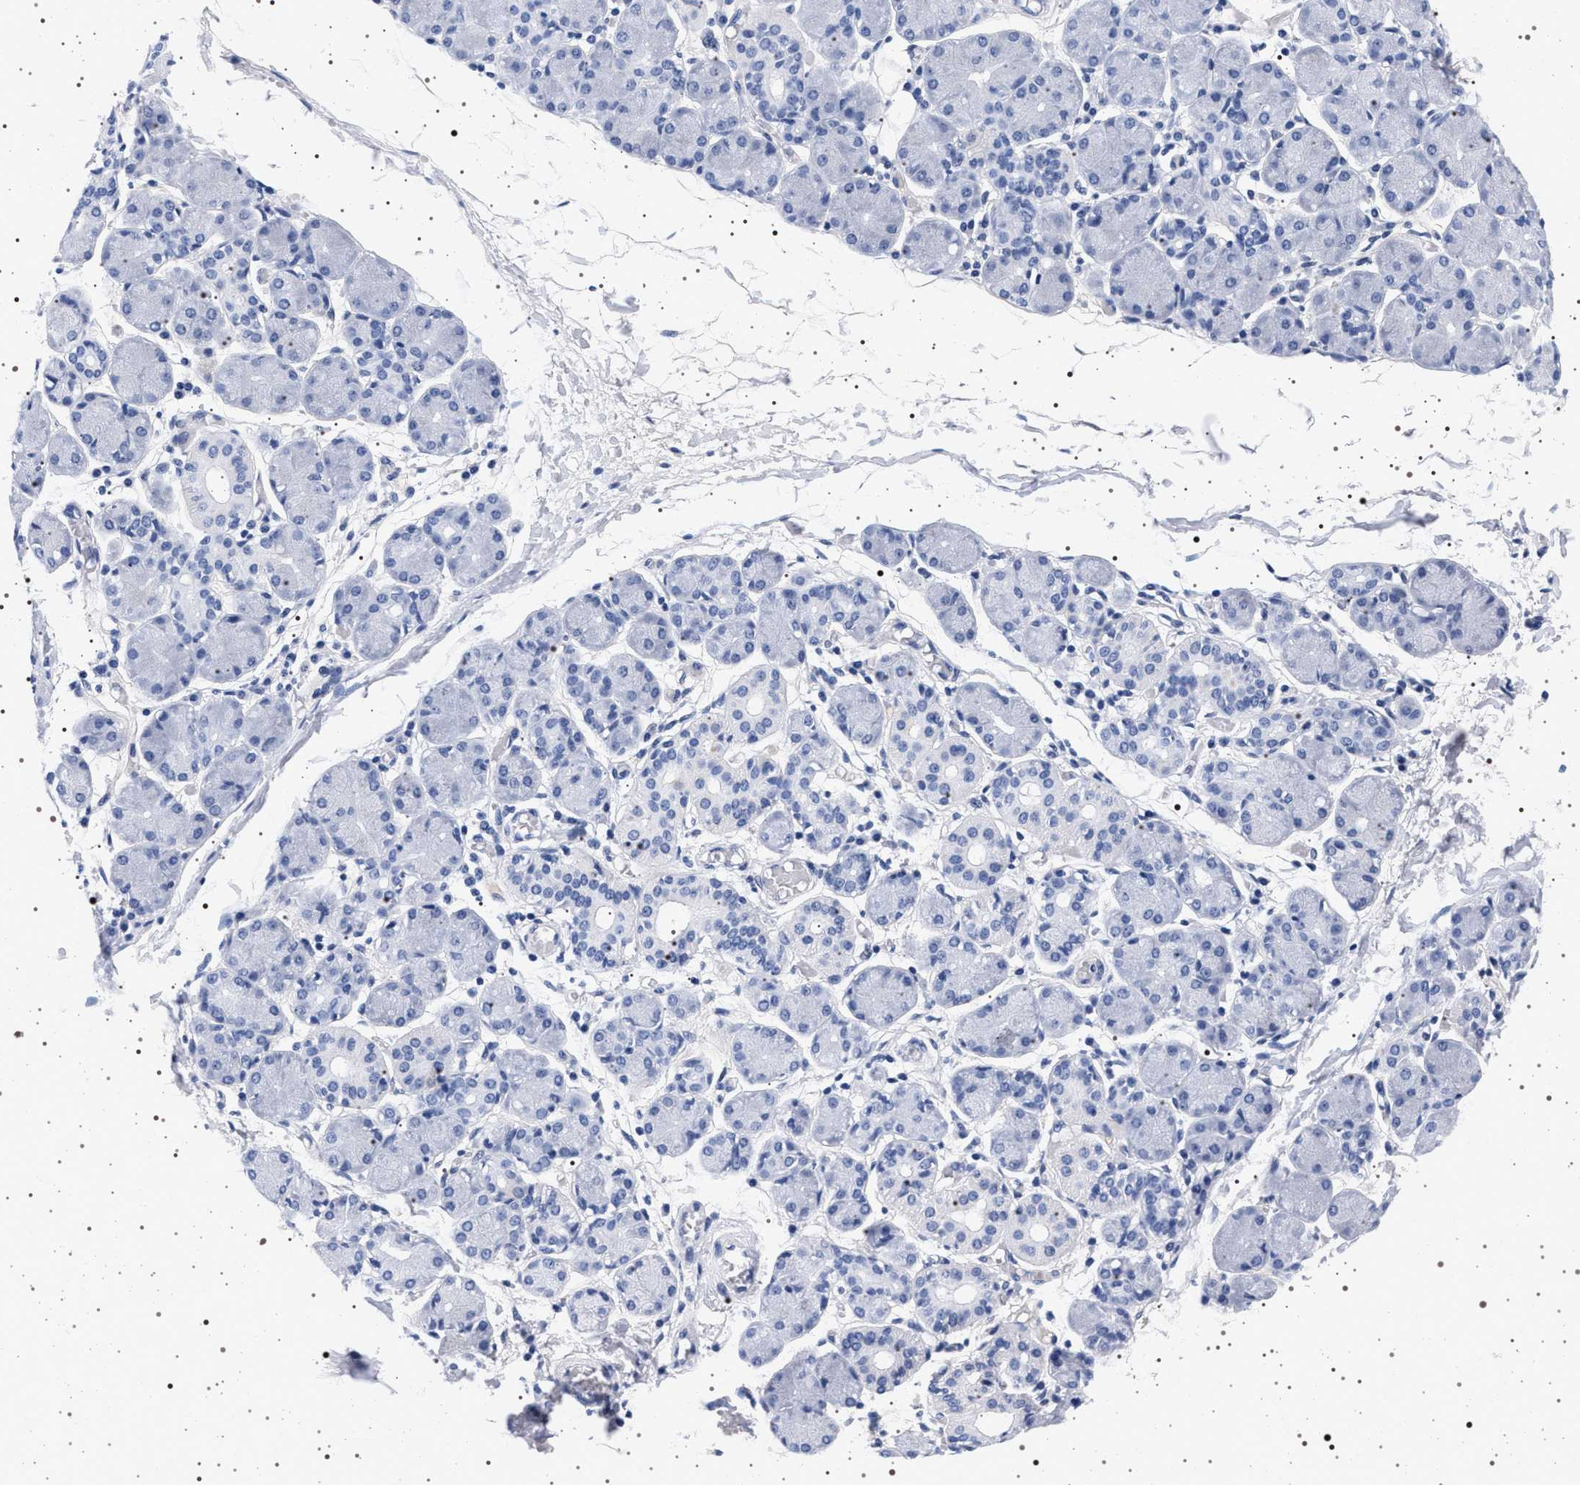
{"staining": {"intensity": "negative", "quantity": "none", "location": "none"}, "tissue": "salivary gland", "cell_type": "Glandular cells", "image_type": "normal", "snomed": [{"axis": "morphology", "description": "Normal tissue, NOS"}, {"axis": "topography", "description": "Salivary gland"}], "caption": "A histopathology image of human salivary gland is negative for staining in glandular cells. The staining is performed using DAB (3,3'-diaminobenzidine) brown chromogen with nuclei counter-stained in using hematoxylin.", "gene": "MAPK10", "patient": {"sex": "female", "age": 24}}